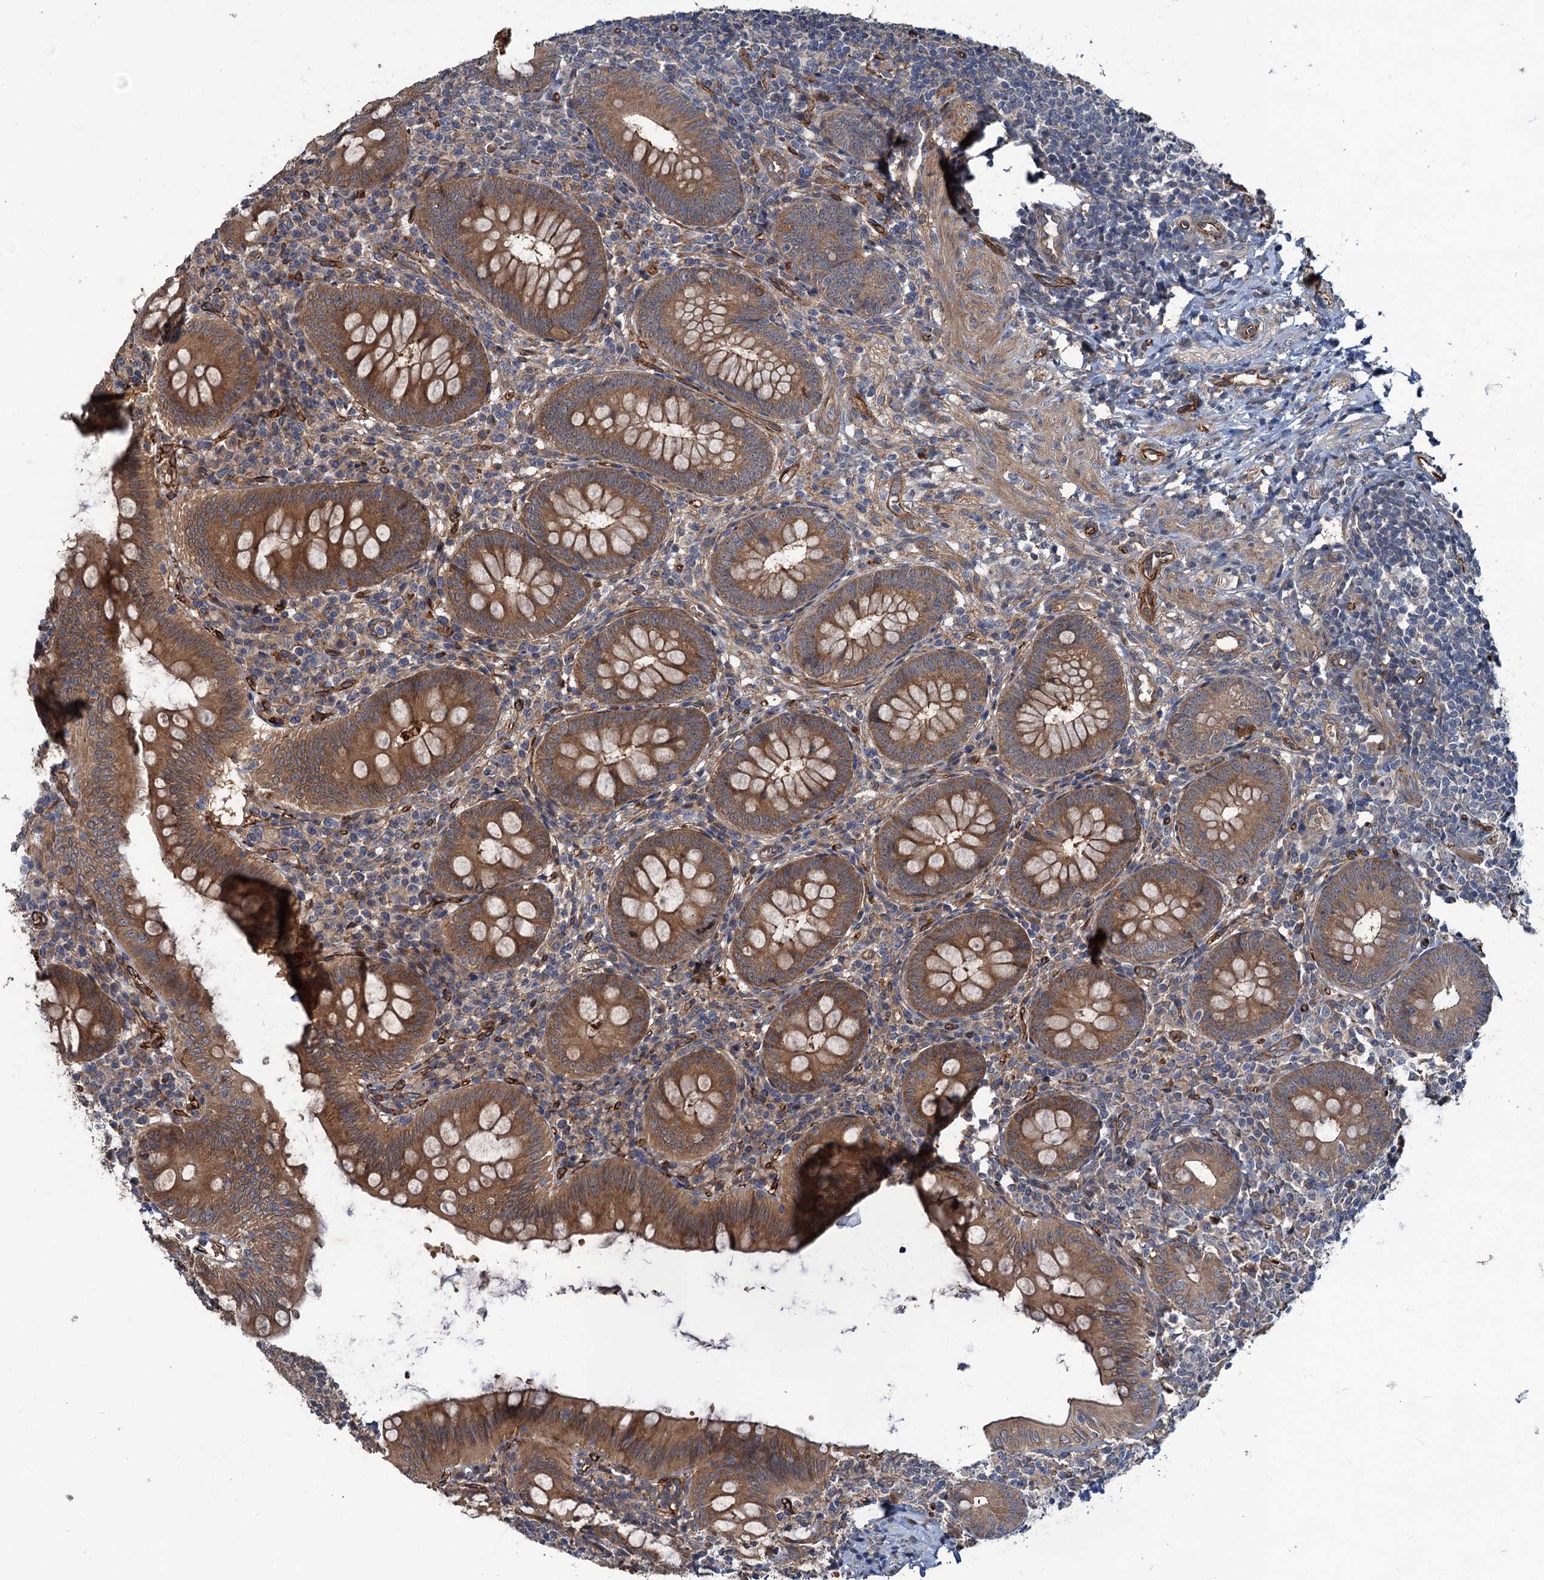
{"staining": {"intensity": "moderate", "quantity": ">75%", "location": "cytoplasmic/membranous"}, "tissue": "appendix", "cell_type": "Glandular cells", "image_type": "normal", "snomed": [{"axis": "morphology", "description": "Normal tissue, NOS"}, {"axis": "topography", "description": "Appendix"}], "caption": "This histopathology image demonstrates unremarkable appendix stained with immunohistochemistry (IHC) to label a protein in brown. The cytoplasmic/membranous of glandular cells show moderate positivity for the protein. Nuclei are counter-stained blue.", "gene": "PKN2", "patient": {"sex": "male", "age": 14}}